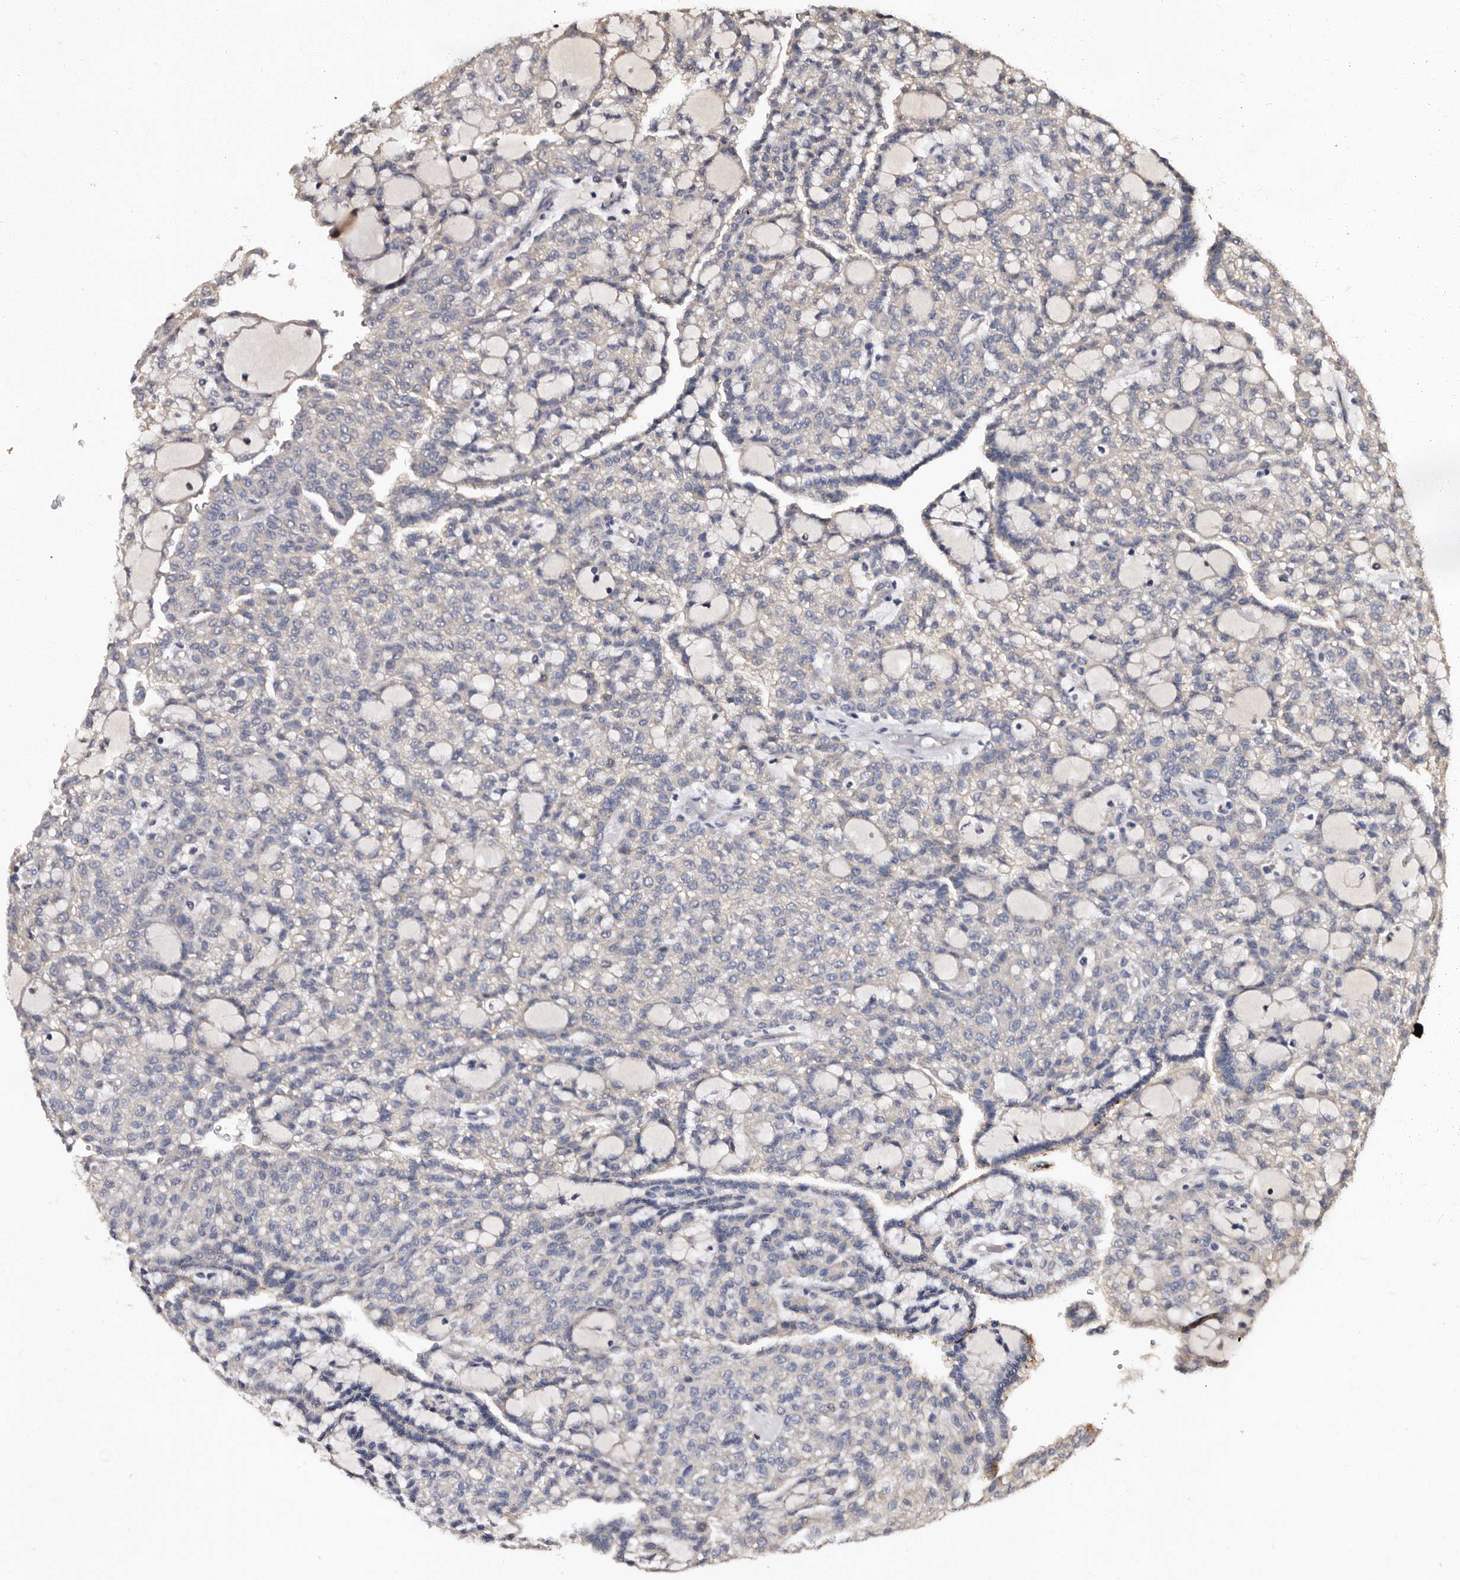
{"staining": {"intensity": "weak", "quantity": "25%-75%", "location": "cytoplasmic/membranous"}, "tissue": "renal cancer", "cell_type": "Tumor cells", "image_type": "cancer", "snomed": [{"axis": "morphology", "description": "Adenocarcinoma, NOS"}, {"axis": "topography", "description": "Kidney"}], "caption": "There is low levels of weak cytoplasmic/membranous positivity in tumor cells of renal adenocarcinoma, as demonstrated by immunohistochemical staining (brown color).", "gene": "ADCK5", "patient": {"sex": "male", "age": 63}}